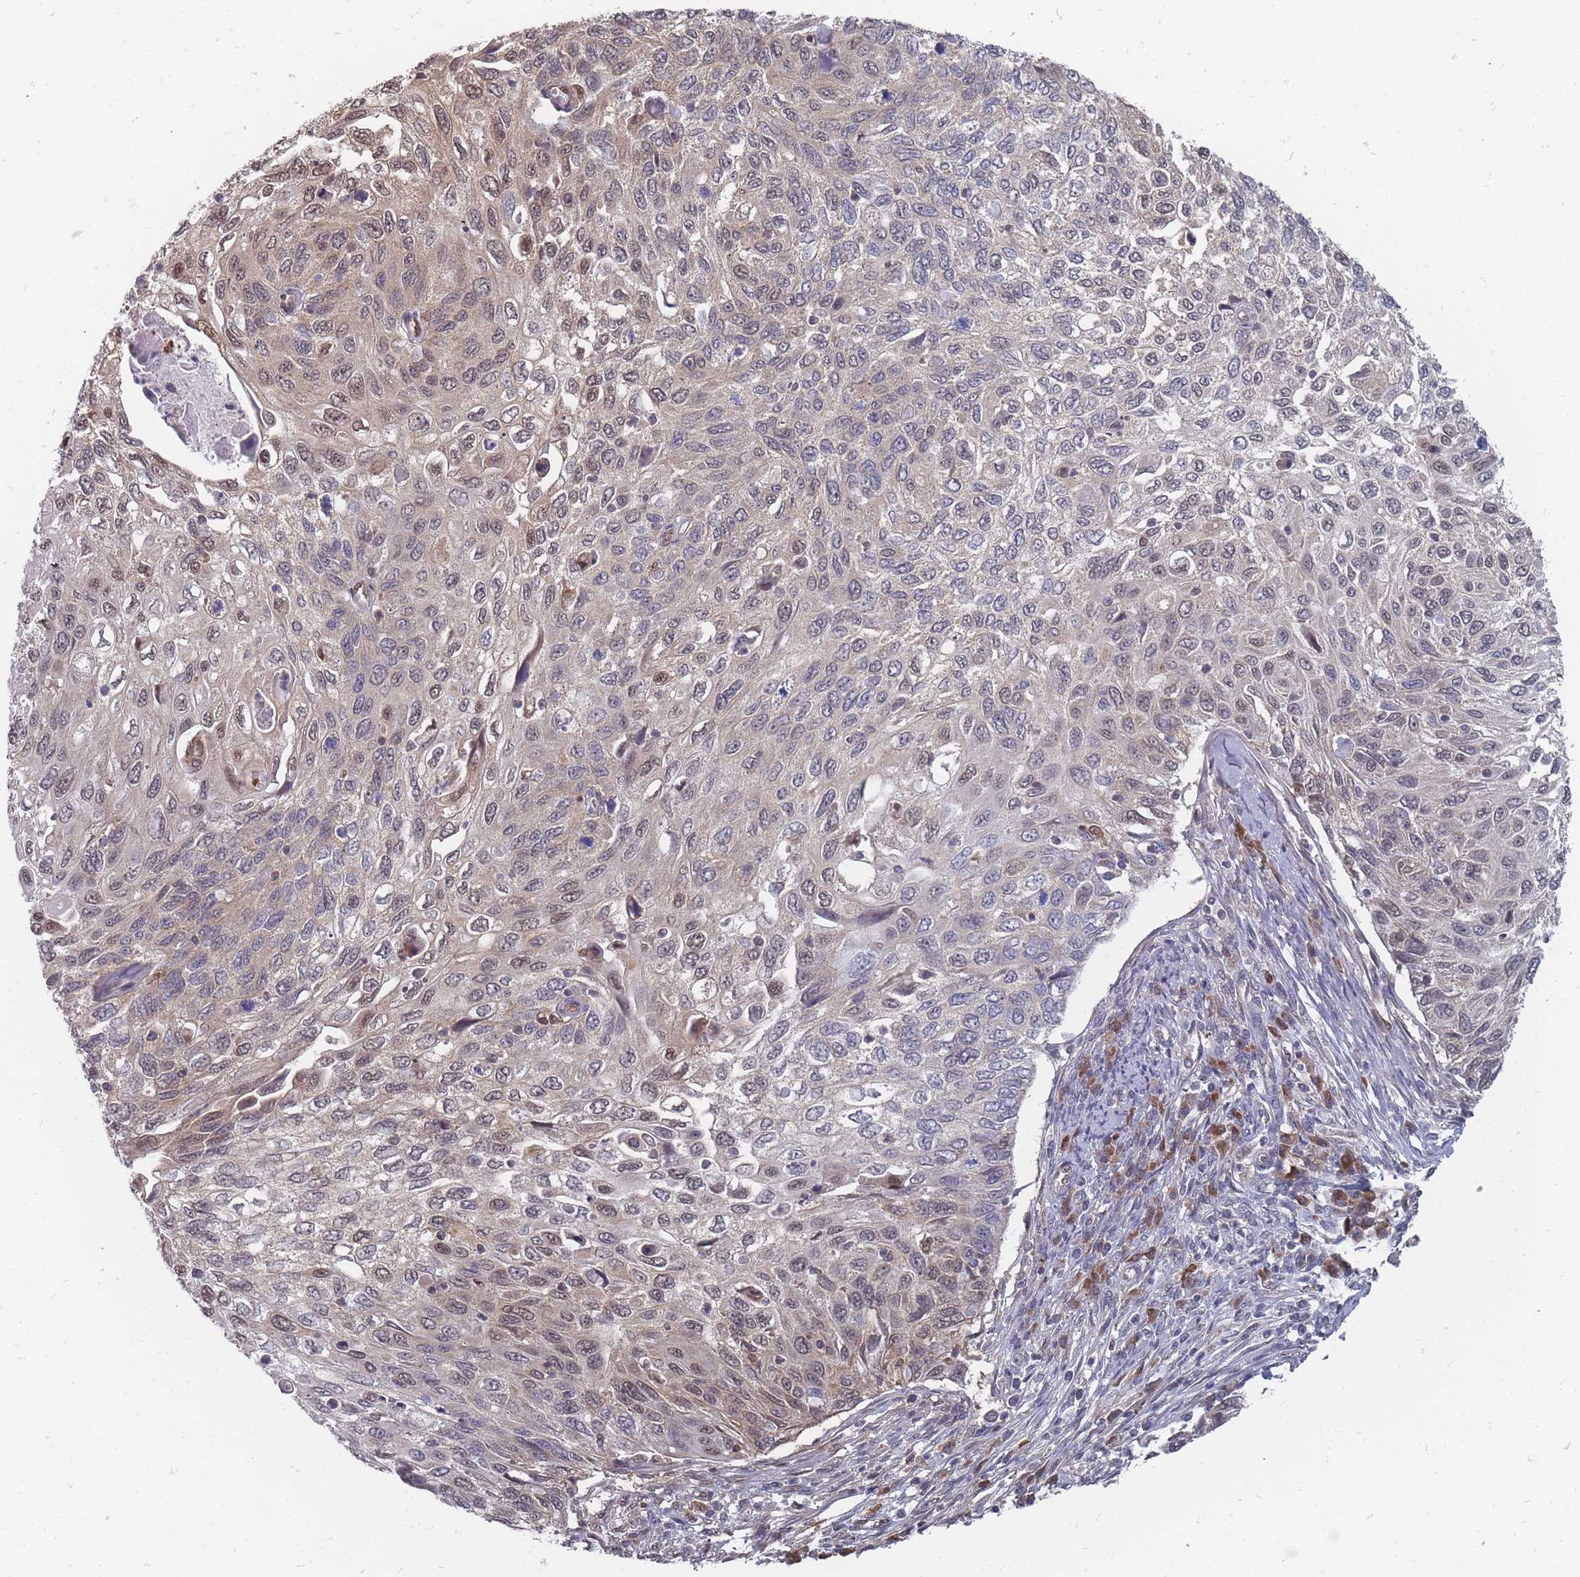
{"staining": {"intensity": "moderate", "quantity": "<25%", "location": "nuclear"}, "tissue": "cervical cancer", "cell_type": "Tumor cells", "image_type": "cancer", "snomed": [{"axis": "morphology", "description": "Squamous cell carcinoma, NOS"}, {"axis": "topography", "description": "Cervix"}], "caption": "Tumor cells demonstrate low levels of moderate nuclear positivity in about <25% of cells in cervical cancer. Nuclei are stained in blue.", "gene": "NKD1", "patient": {"sex": "female", "age": 70}}